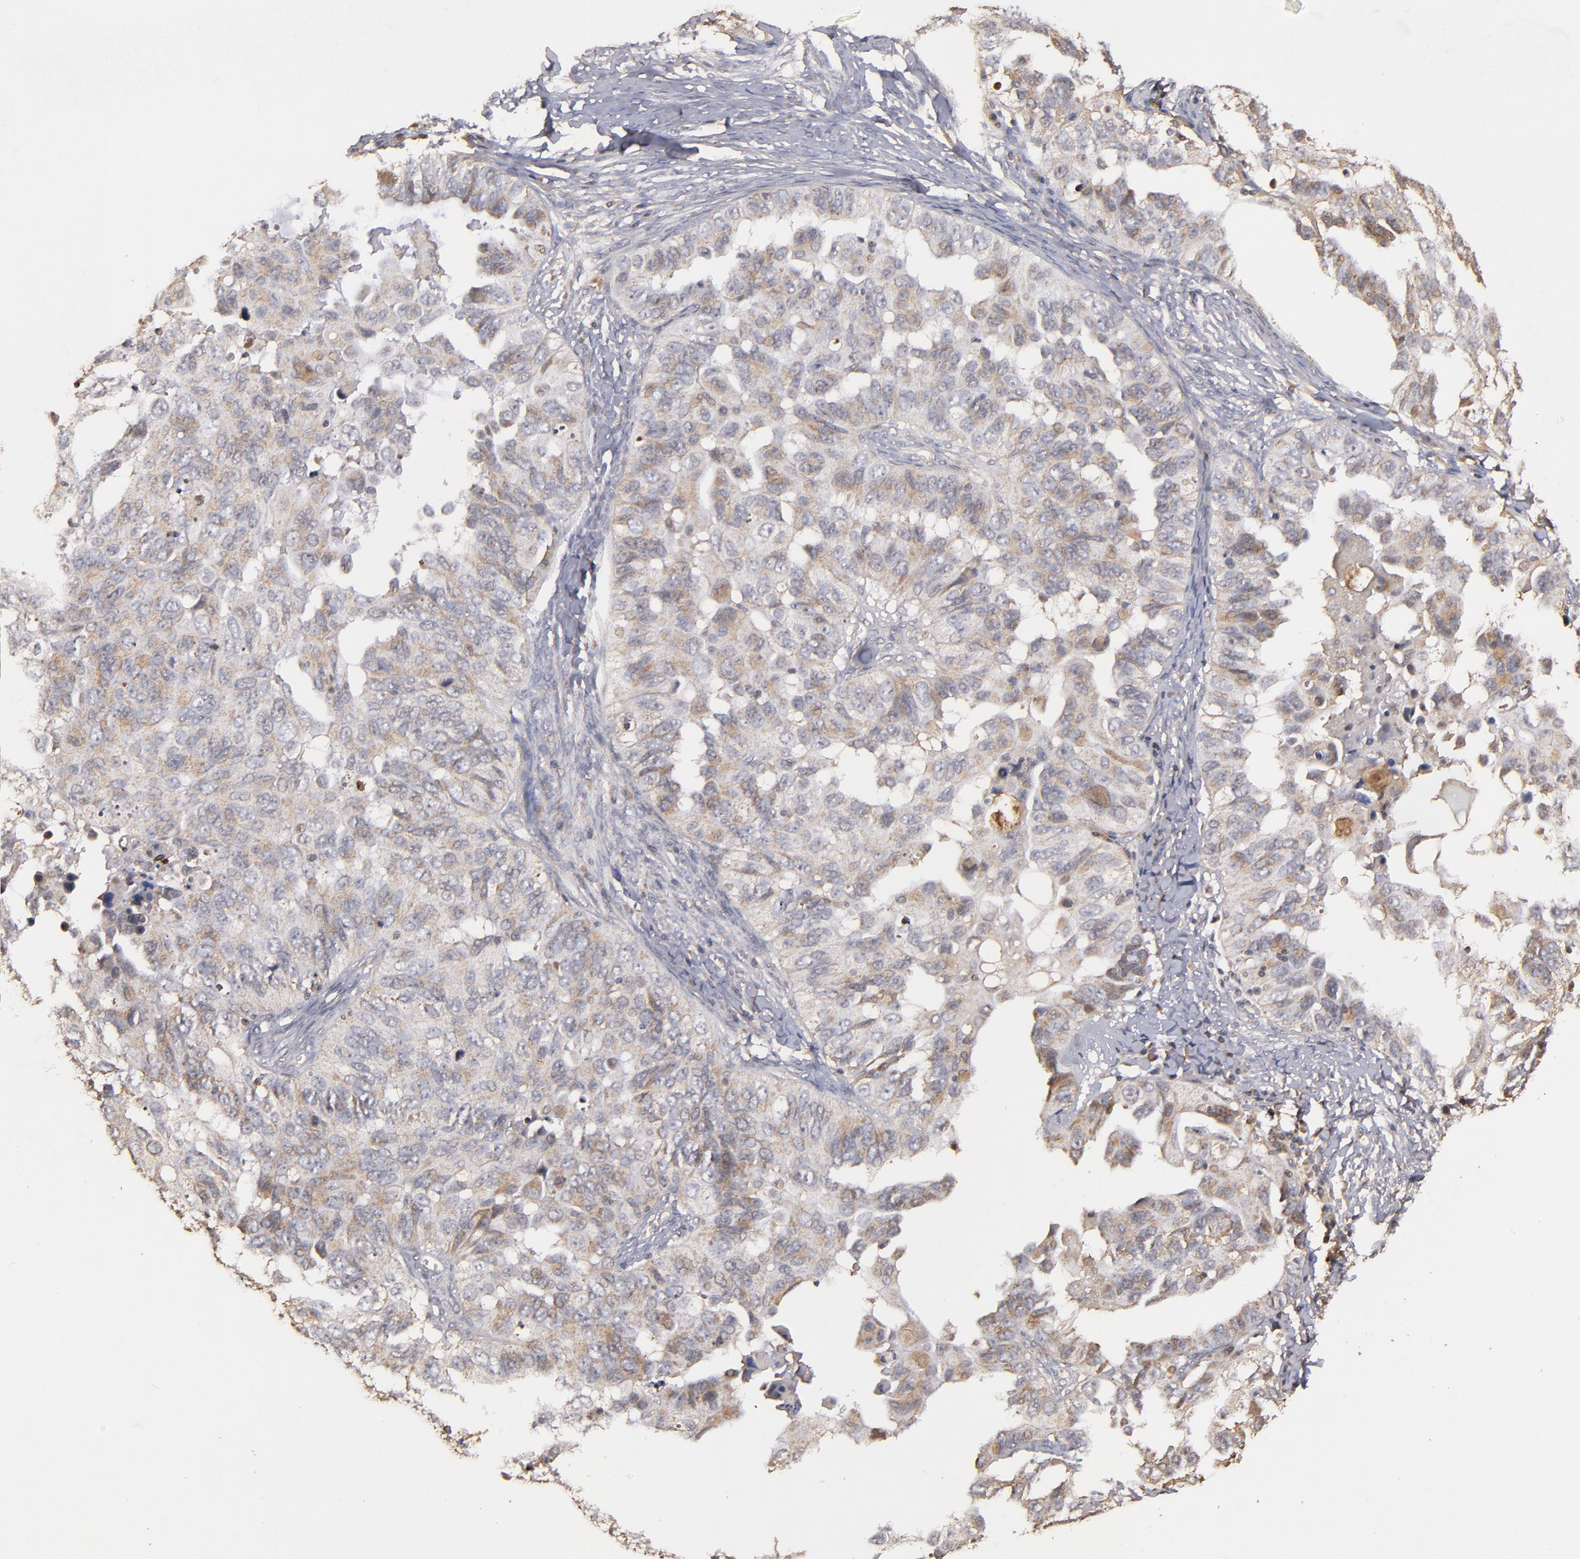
{"staining": {"intensity": "weak", "quantity": ">75%", "location": "cytoplasmic/membranous"}, "tissue": "ovarian cancer", "cell_type": "Tumor cells", "image_type": "cancer", "snomed": [{"axis": "morphology", "description": "Cystadenocarcinoma, serous, NOS"}, {"axis": "topography", "description": "Ovary"}], "caption": "Human serous cystadenocarcinoma (ovarian) stained with a protein marker demonstrates weak staining in tumor cells.", "gene": "TXNDC16", "patient": {"sex": "female", "age": 82}}